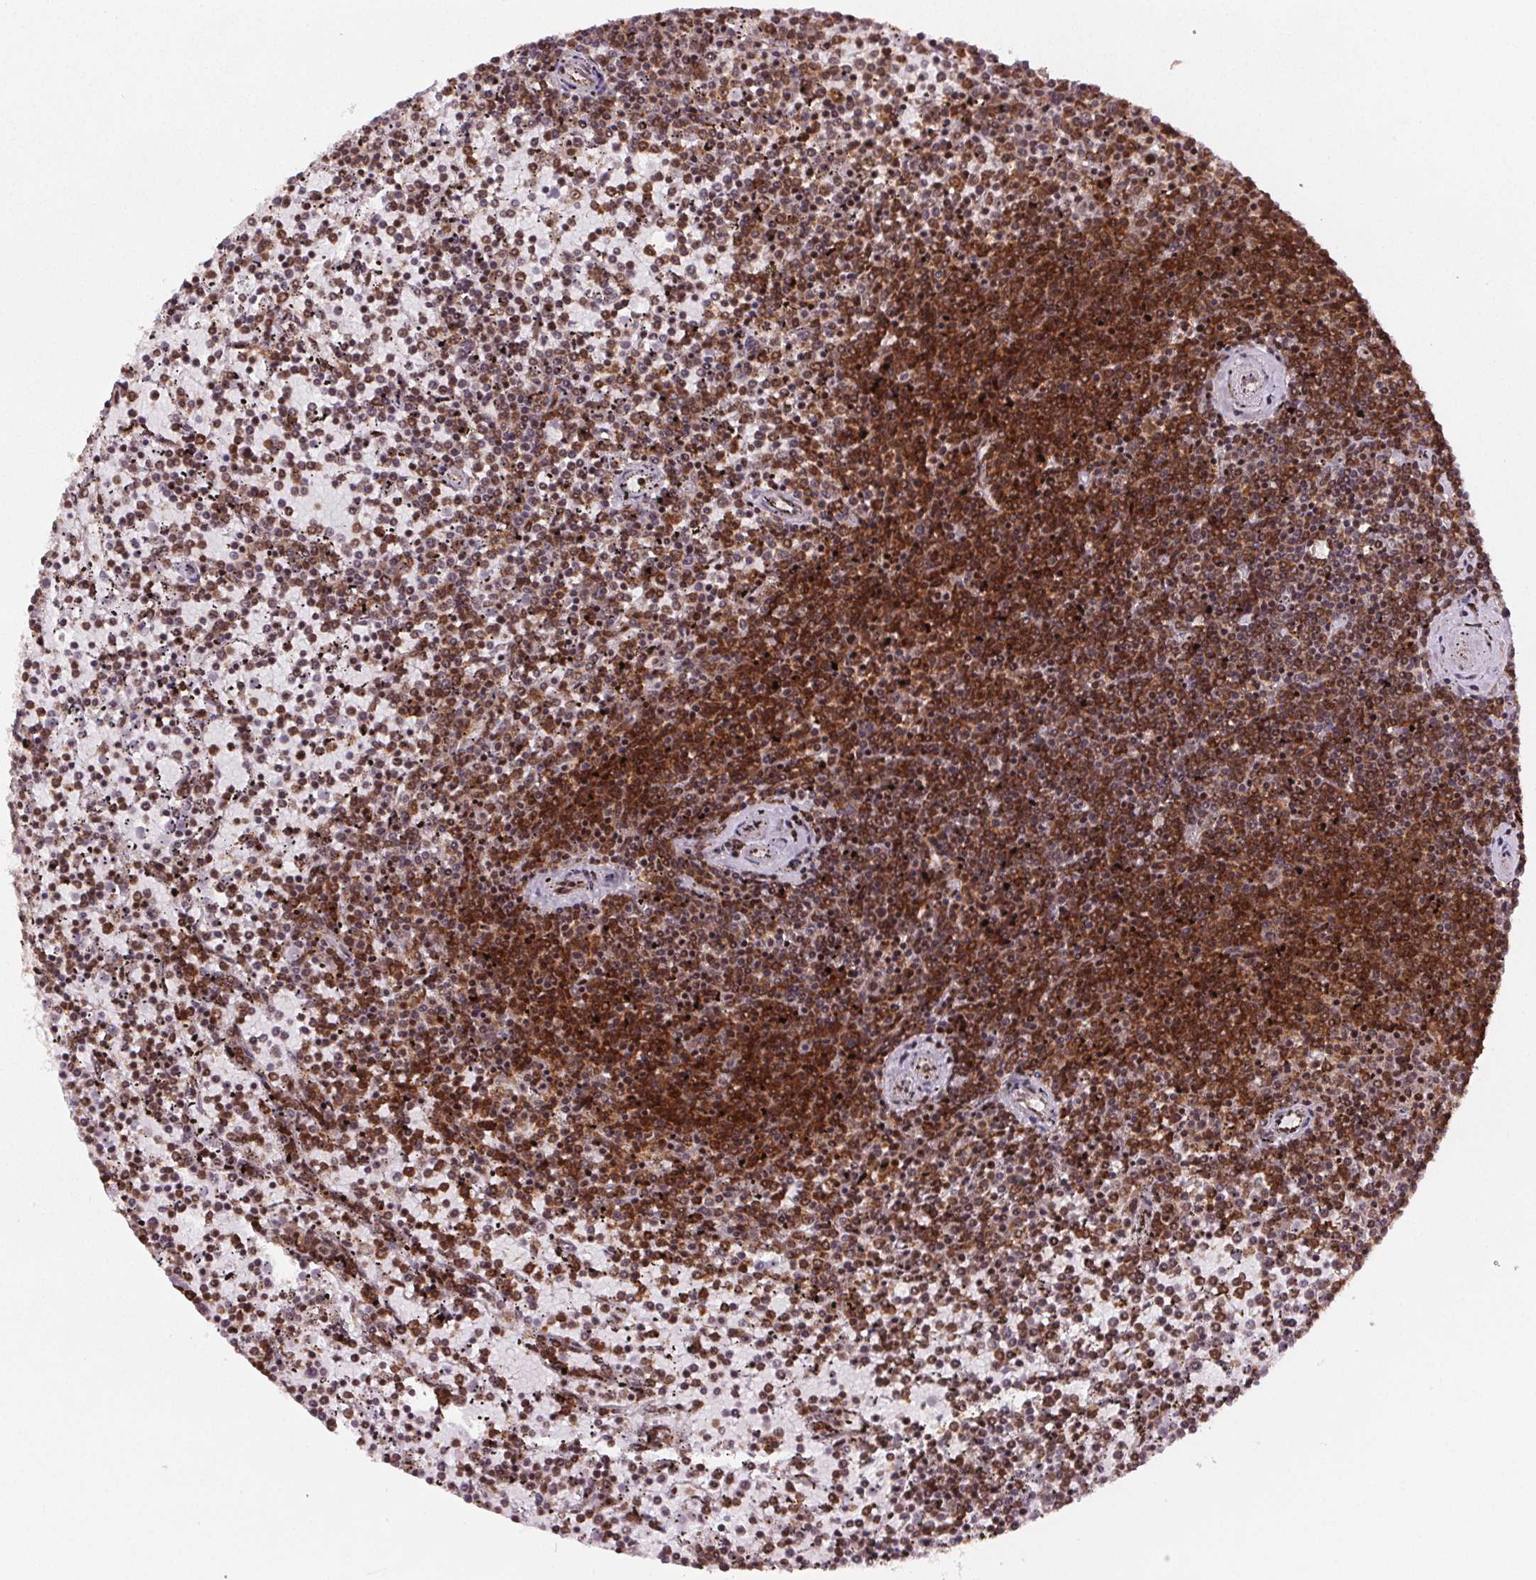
{"staining": {"intensity": "strong", "quantity": "25%-75%", "location": "cytoplasmic/membranous,nuclear"}, "tissue": "lymphoma", "cell_type": "Tumor cells", "image_type": "cancer", "snomed": [{"axis": "morphology", "description": "Malignant lymphoma, non-Hodgkin's type, Low grade"}, {"axis": "topography", "description": "Spleen"}], "caption": "A brown stain labels strong cytoplasmic/membranous and nuclear staining of a protein in malignant lymphoma, non-Hodgkin's type (low-grade) tumor cells. (brown staining indicates protein expression, while blue staining denotes nuclei).", "gene": "SNRNP35", "patient": {"sex": "female", "age": 77}}